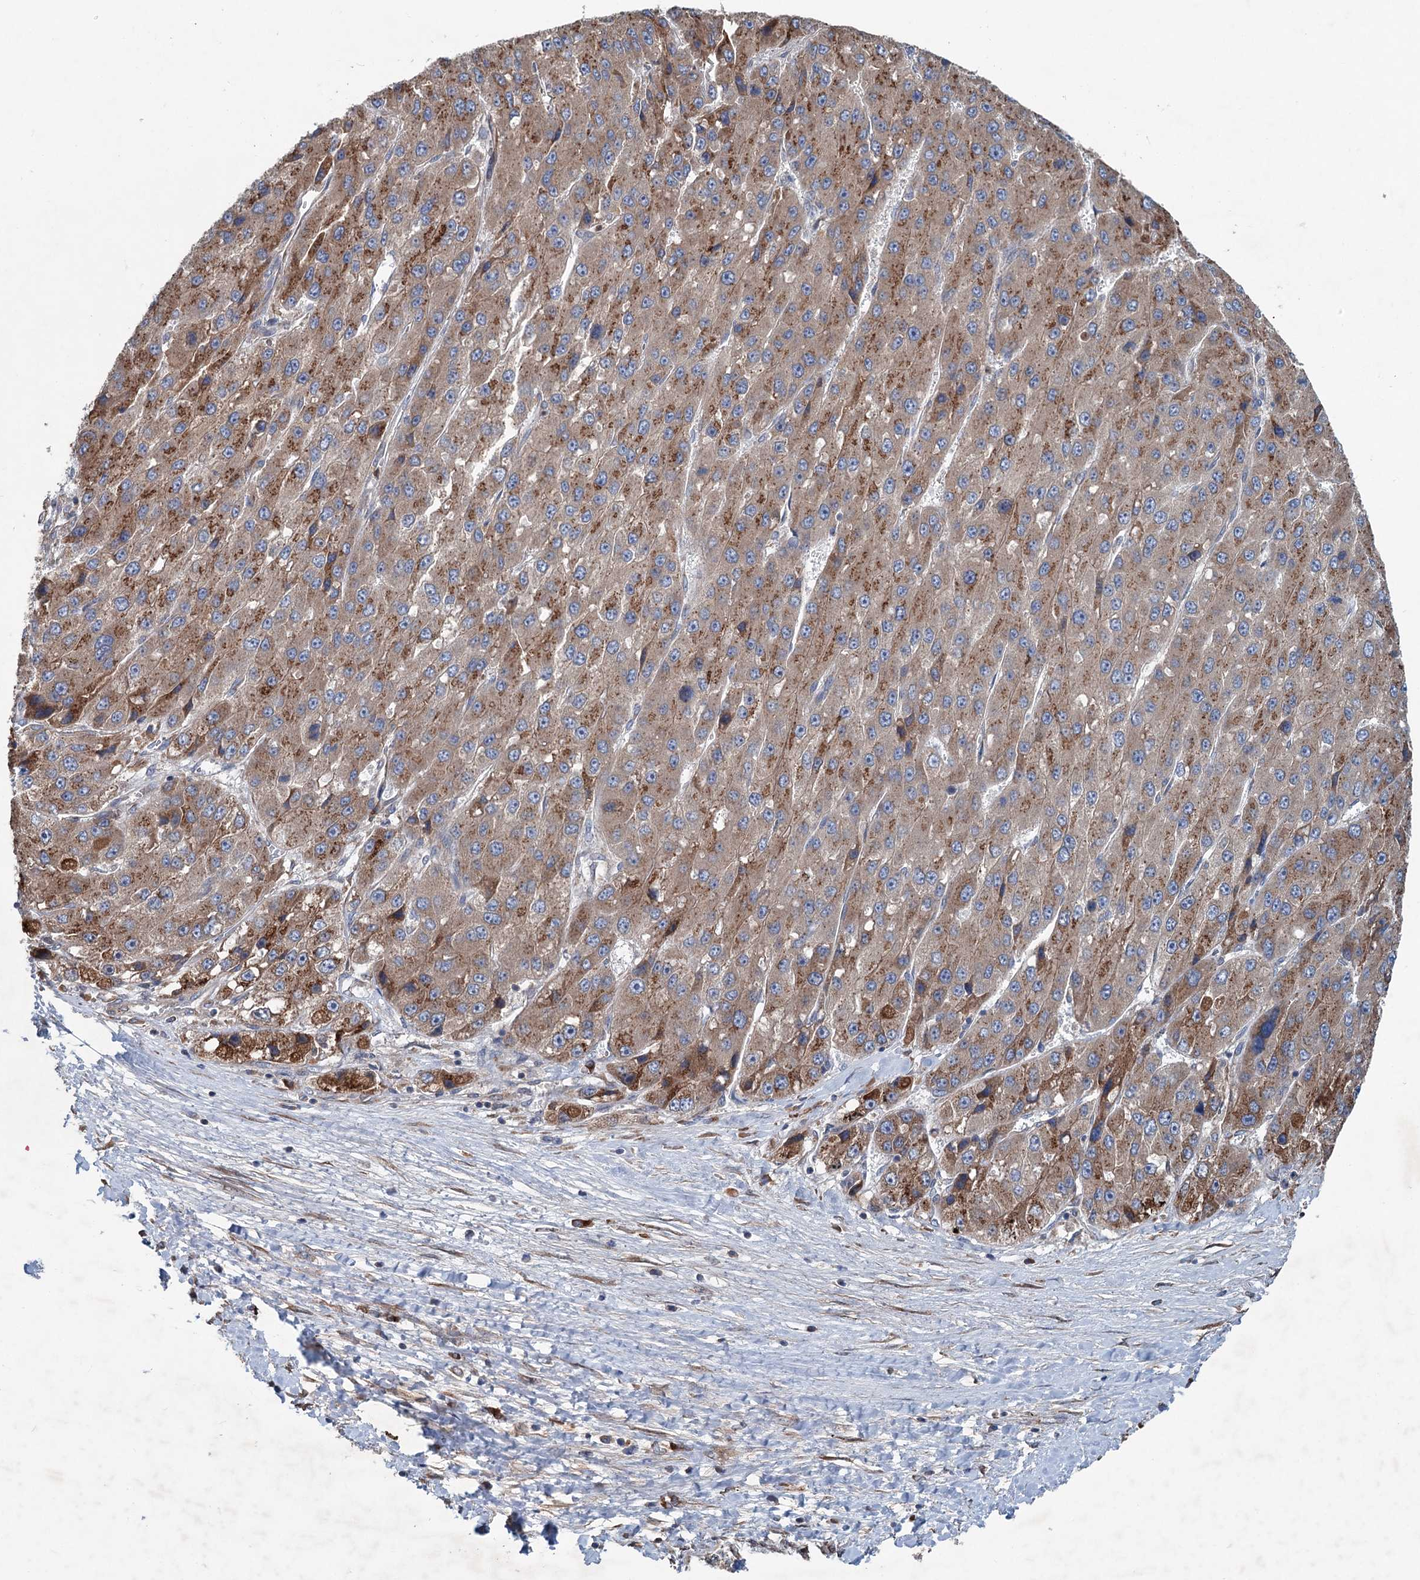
{"staining": {"intensity": "moderate", "quantity": ">75%", "location": "cytoplasmic/membranous"}, "tissue": "liver cancer", "cell_type": "Tumor cells", "image_type": "cancer", "snomed": [{"axis": "morphology", "description": "Carcinoma, Hepatocellular, NOS"}, {"axis": "topography", "description": "Liver"}], "caption": "Protein staining reveals moderate cytoplasmic/membranous expression in approximately >75% of tumor cells in hepatocellular carcinoma (liver).", "gene": "CALCOCO1", "patient": {"sex": "female", "age": 73}}